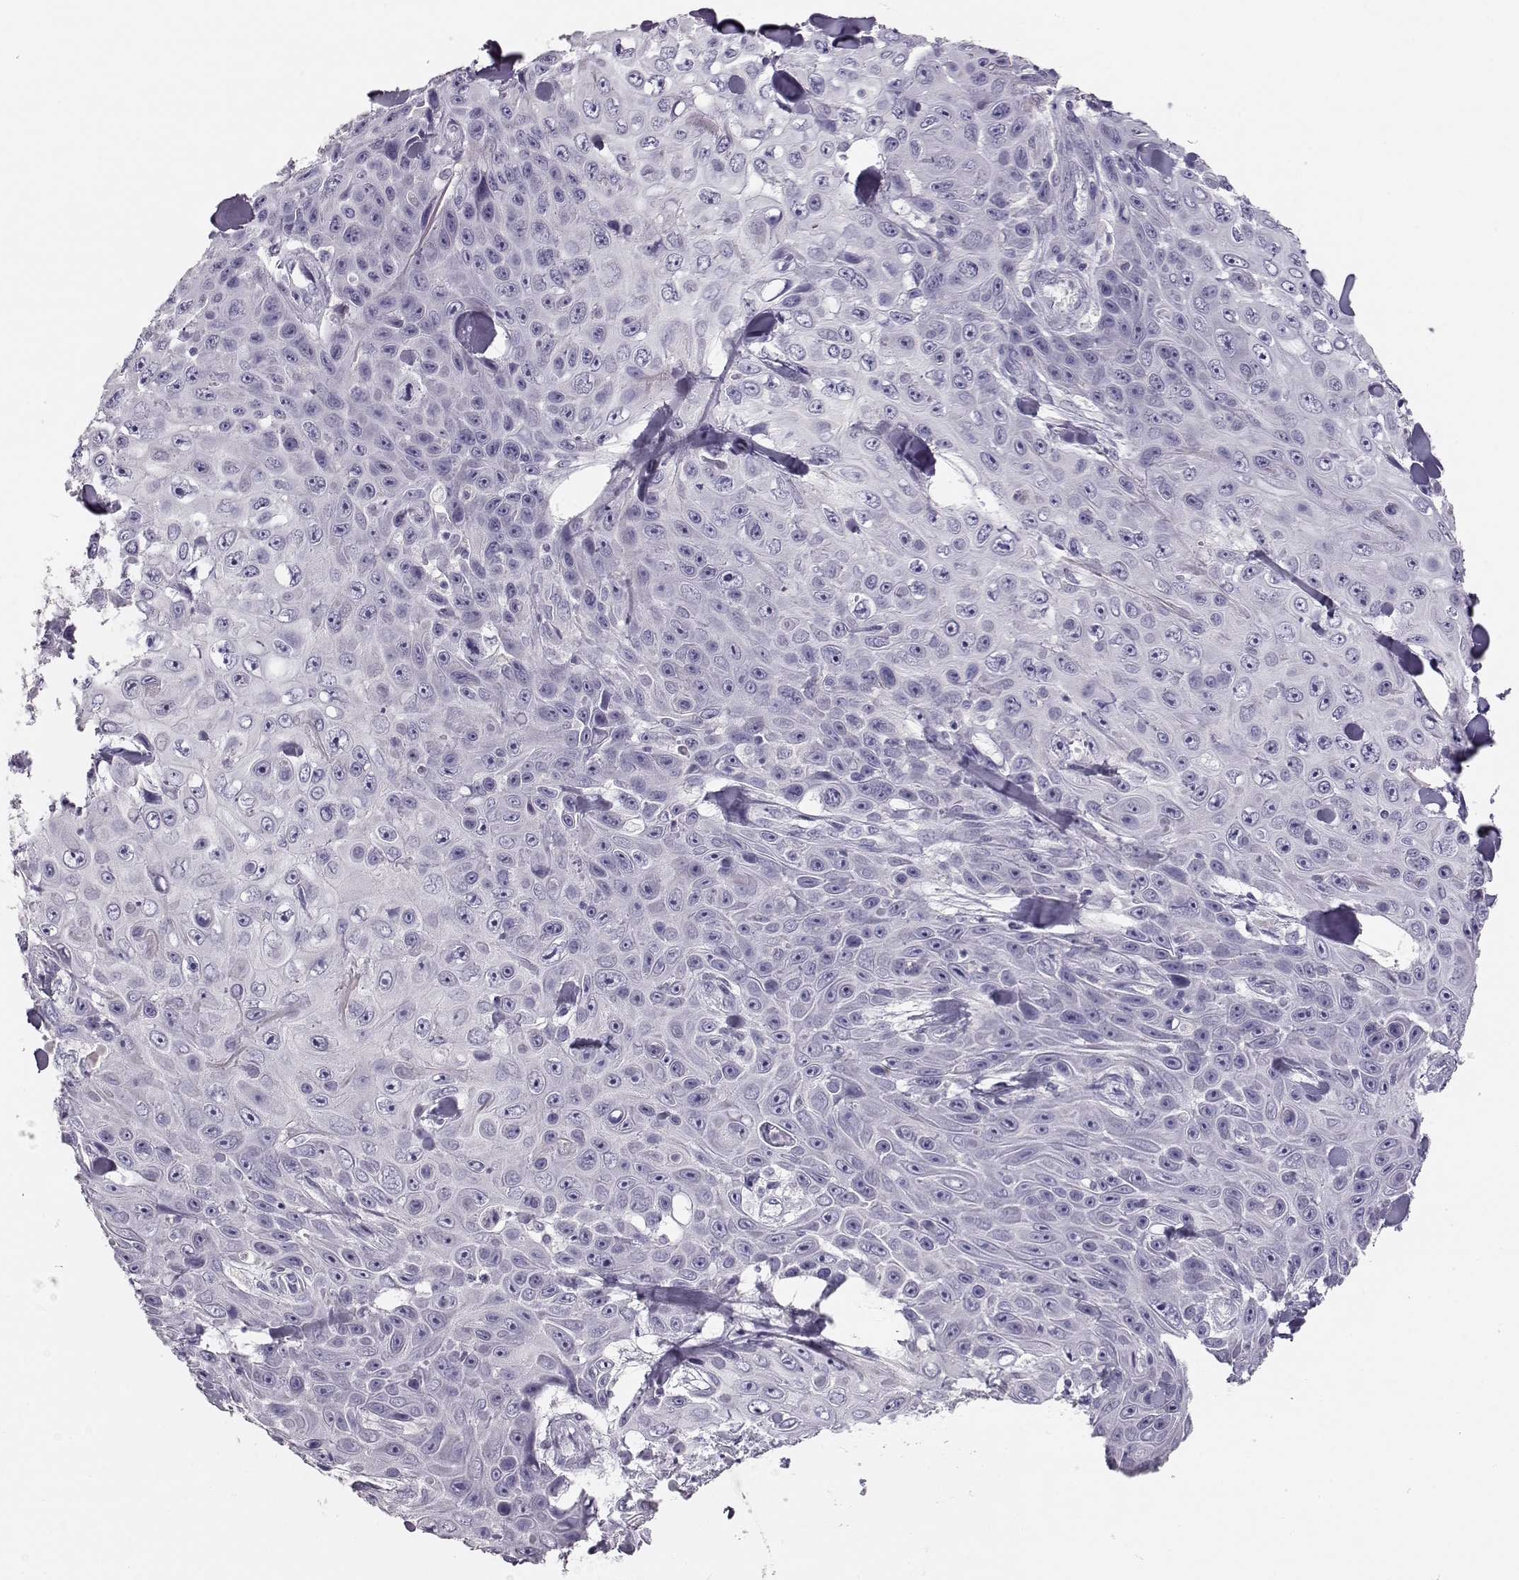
{"staining": {"intensity": "negative", "quantity": "none", "location": "none"}, "tissue": "skin cancer", "cell_type": "Tumor cells", "image_type": "cancer", "snomed": [{"axis": "morphology", "description": "Squamous cell carcinoma, NOS"}, {"axis": "topography", "description": "Skin"}], "caption": "The histopathology image exhibits no staining of tumor cells in squamous cell carcinoma (skin).", "gene": "LEPR", "patient": {"sex": "male", "age": 82}}